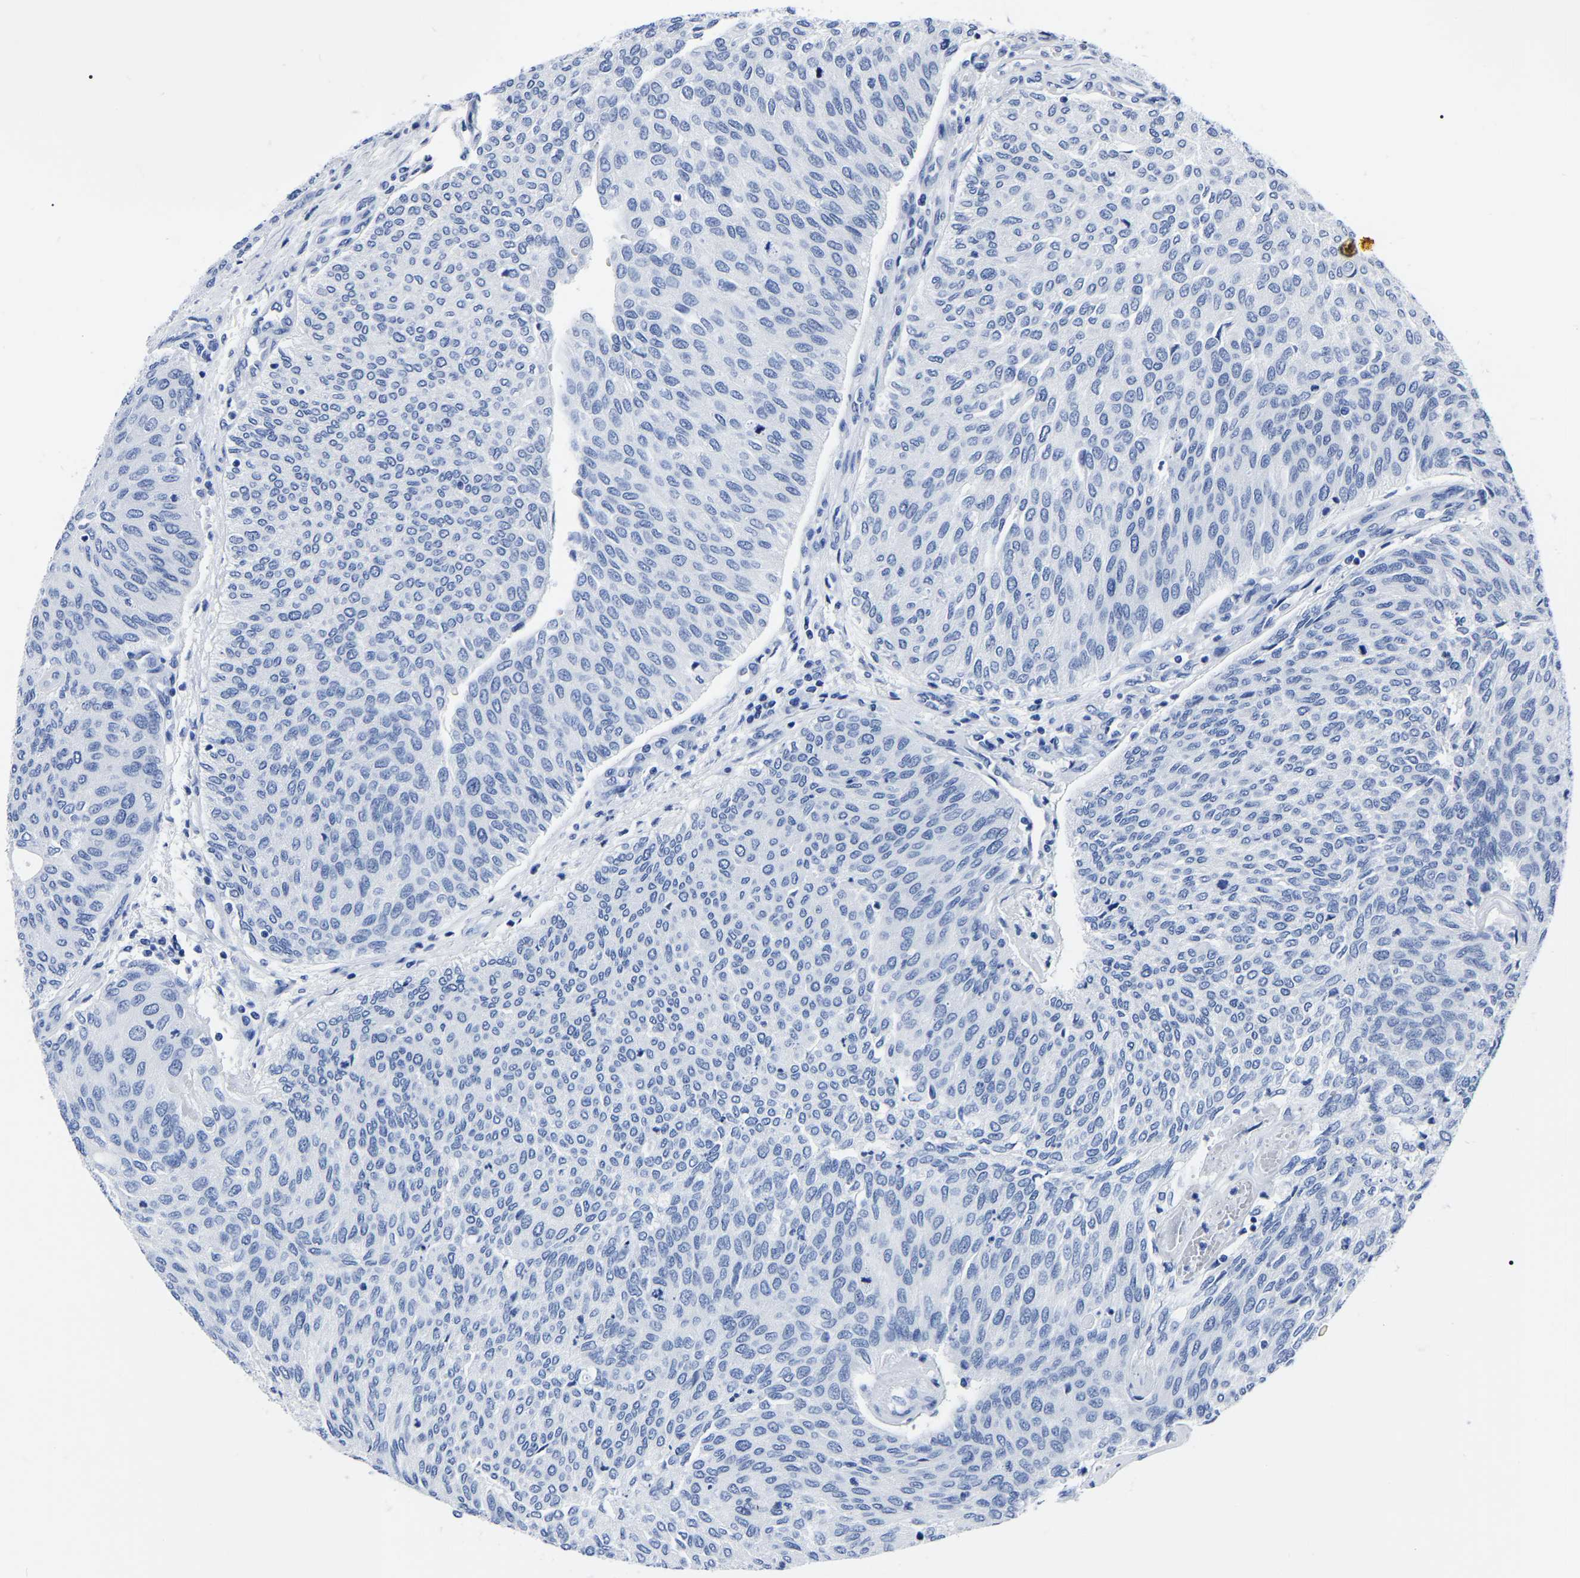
{"staining": {"intensity": "negative", "quantity": "none", "location": "none"}, "tissue": "urothelial cancer", "cell_type": "Tumor cells", "image_type": "cancer", "snomed": [{"axis": "morphology", "description": "Urothelial carcinoma, Low grade"}, {"axis": "topography", "description": "Urinary bladder"}], "caption": "Immunohistochemistry (IHC) photomicrograph of neoplastic tissue: human urothelial carcinoma (low-grade) stained with DAB (3,3'-diaminobenzidine) exhibits no significant protein expression in tumor cells.", "gene": "IMPG2", "patient": {"sex": "female", "age": 79}}